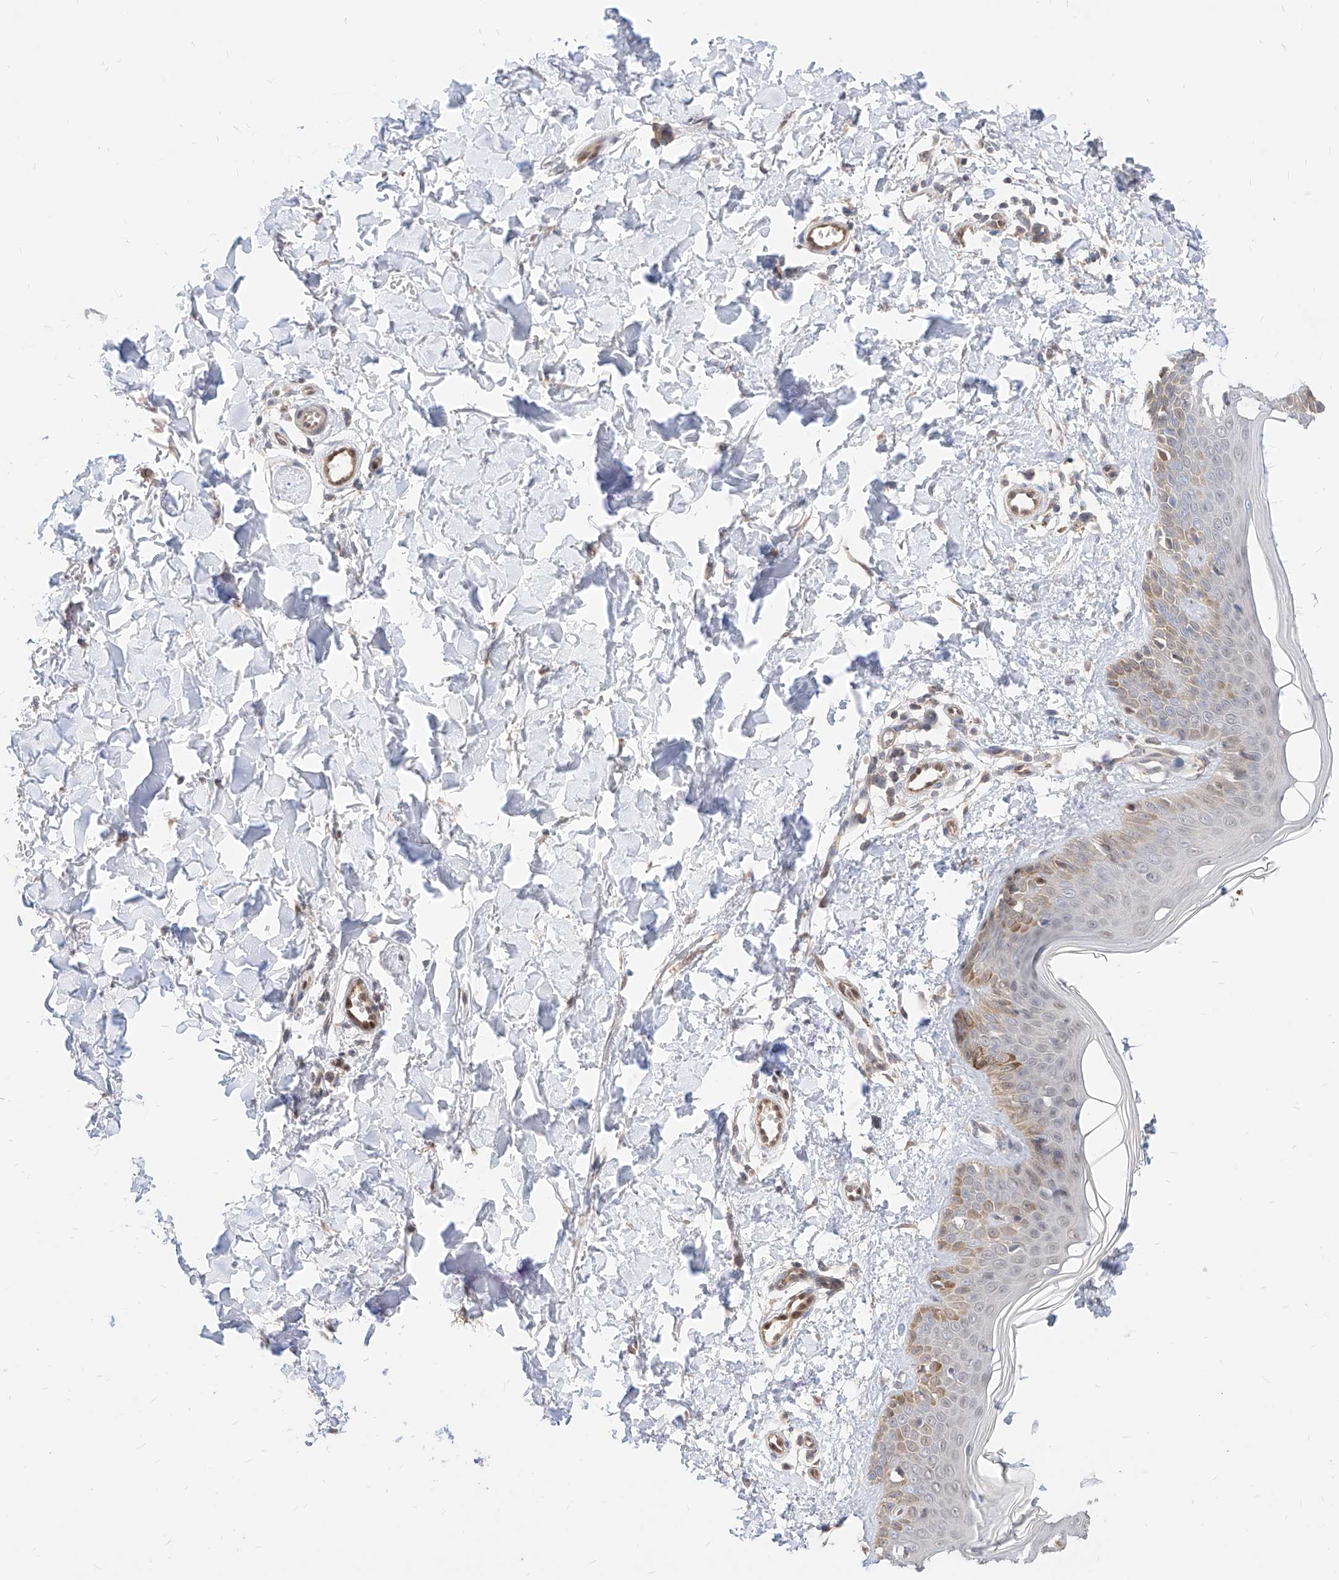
{"staining": {"intensity": "negative", "quantity": "none", "location": "none"}, "tissue": "skin", "cell_type": "Fibroblasts", "image_type": "normal", "snomed": [{"axis": "morphology", "description": "Normal tissue, NOS"}, {"axis": "topography", "description": "Skin"}], "caption": "Immunohistochemical staining of normal skin reveals no significant positivity in fibroblasts. (DAB (3,3'-diaminobenzidine) IHC visualized using brightfield microscopy, high magnification).", "gene": "TSNAX", "patient": {"sex": "male", "age": 37}}